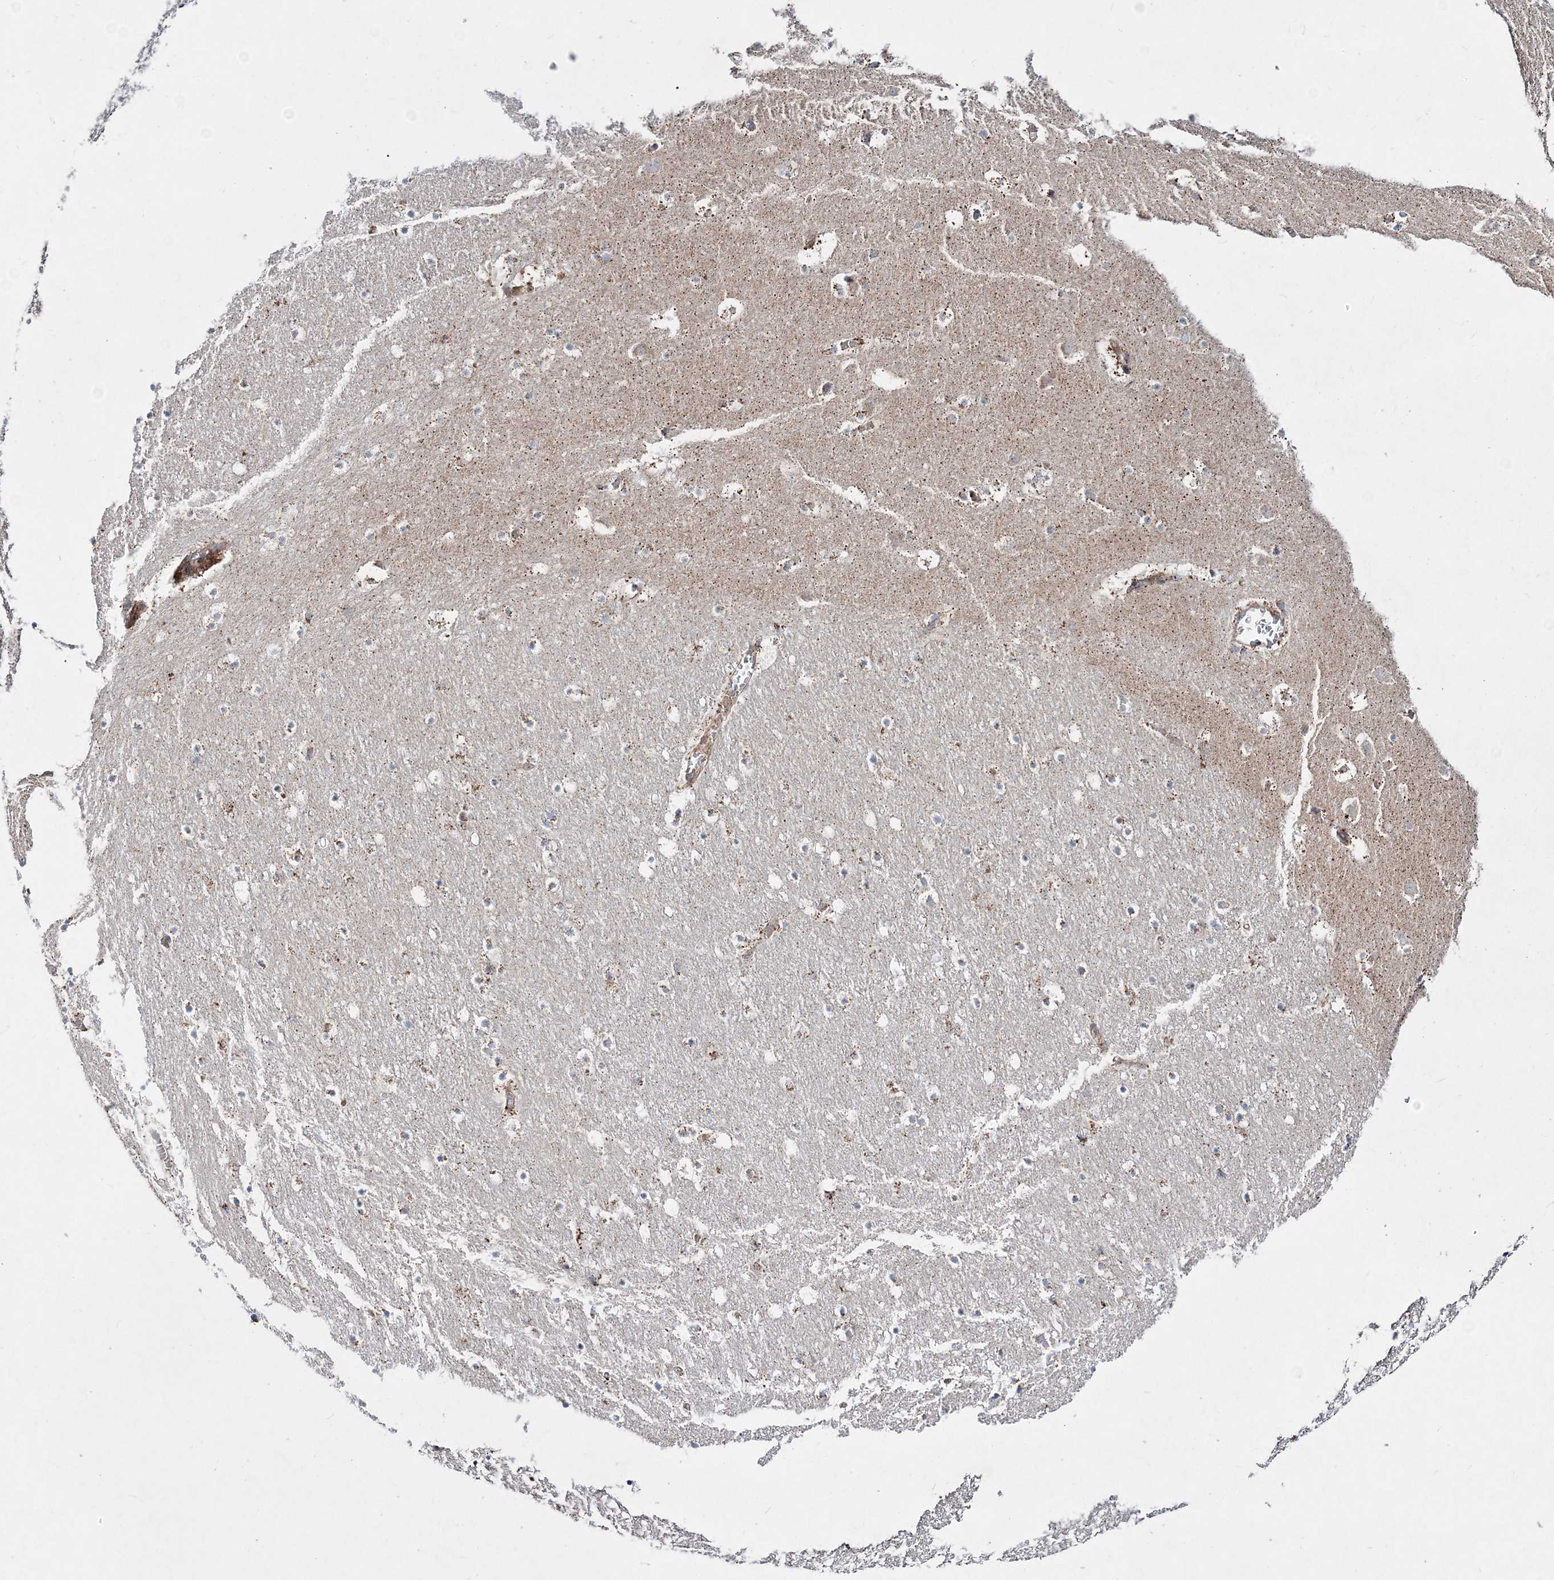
{"staining": {"intensity": "weak", "quantity": "<25%", "location": "cytoplasmic/membranous"}, "tissue": "caudate", "cell_type": "Glial cells", "image_type": "normal", "snomed": [{"axis": "morphology", "description": "Normal tissue, NOS"}, {"axis": "topography", "description": "Lateral ventricle wall"}], "caption": "The micrograph shows no significant expression in glial cells of caudate. The staining was performed using DAB to visualize the protein expression in brown, while the nuclei were stained in blue with hematoxylin (Magnification: 20x).", "gene": "NGLY1", "patient": {"sex": "male", "age": 45}}